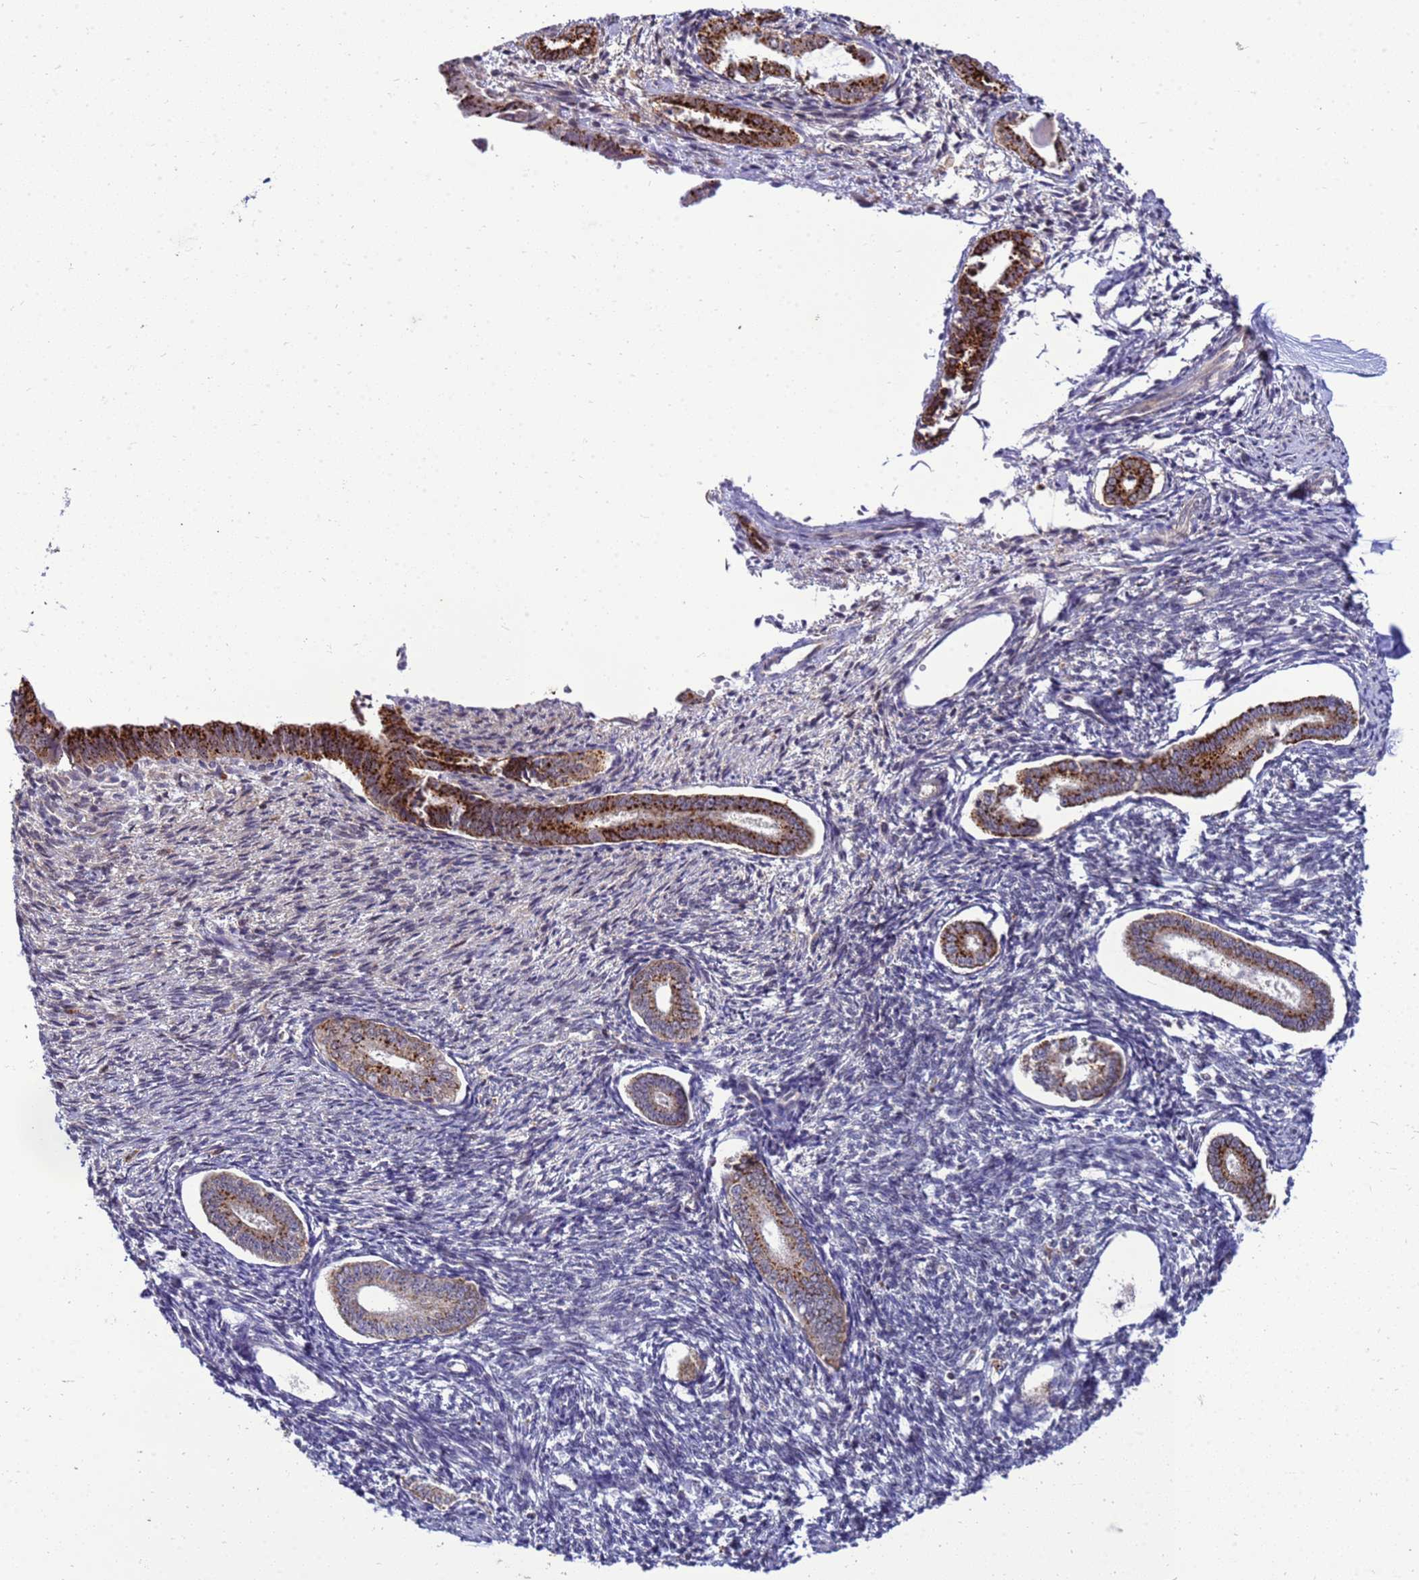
{"staining": {"intensity": "negative", "quantity": "none", "location": "none"}, "tissue": "endometrium", "cell_type": "Cells in endometrial stroma", "image_type": "normal", "snomed": [{"axis": "morphology", "description": "Normal tissue, NOS"}, {"axis": "topography", "description": "Endometrium"}], "caption": "The immunohistochemistry (IHC) image has no significant staining in cells in endometrial stroma of endometrium.", "gene": "C12orf43", "patient": {"sex": "female", "age": 56}}